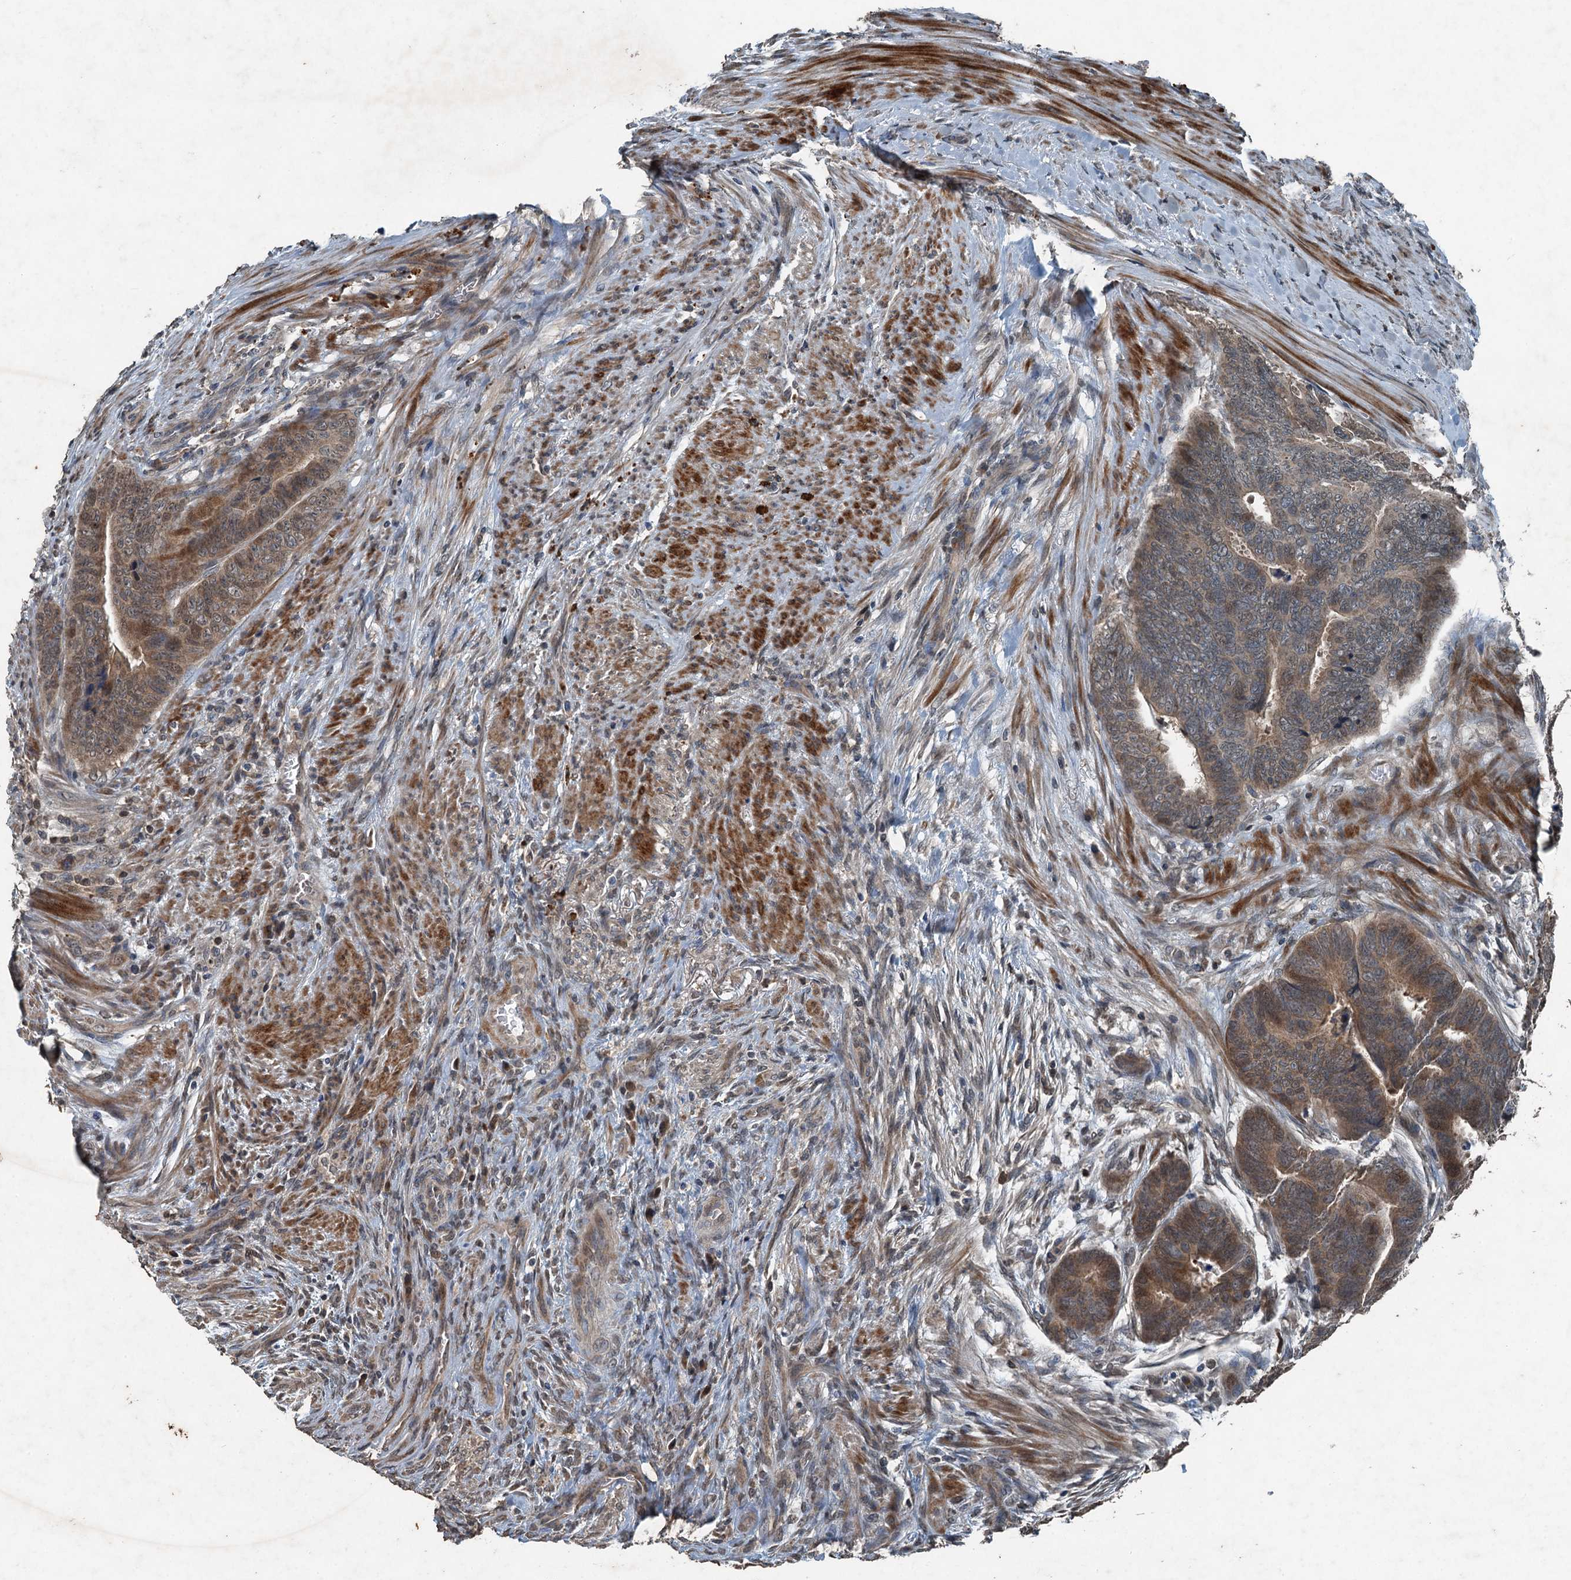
{"staining": {"intensity": "moderate", "quantity": "25%-75%", "location": "cytoplasmic/membranous,nuclear"}, "tissue": "colorectal cancer", "cell_type": "Tumor cells", "image_type": "cancer", "snomed": [{"axis": "morphology", "description": "Adenocarcinoma, NOS"}, {"axis": "topography", "description": "Rectum"}], "caption": "DAB immunohistochemical staining of adenocarcinoma (colorectal) exhibits moderate cytoplasmic/membranous and nuclear protein expression in about 25%-75% of tumor cells. (IHC, brightfield microscopy, high magnification).", "gene": "TCTN1", "patient": {"sex": "female", "age": 78}}